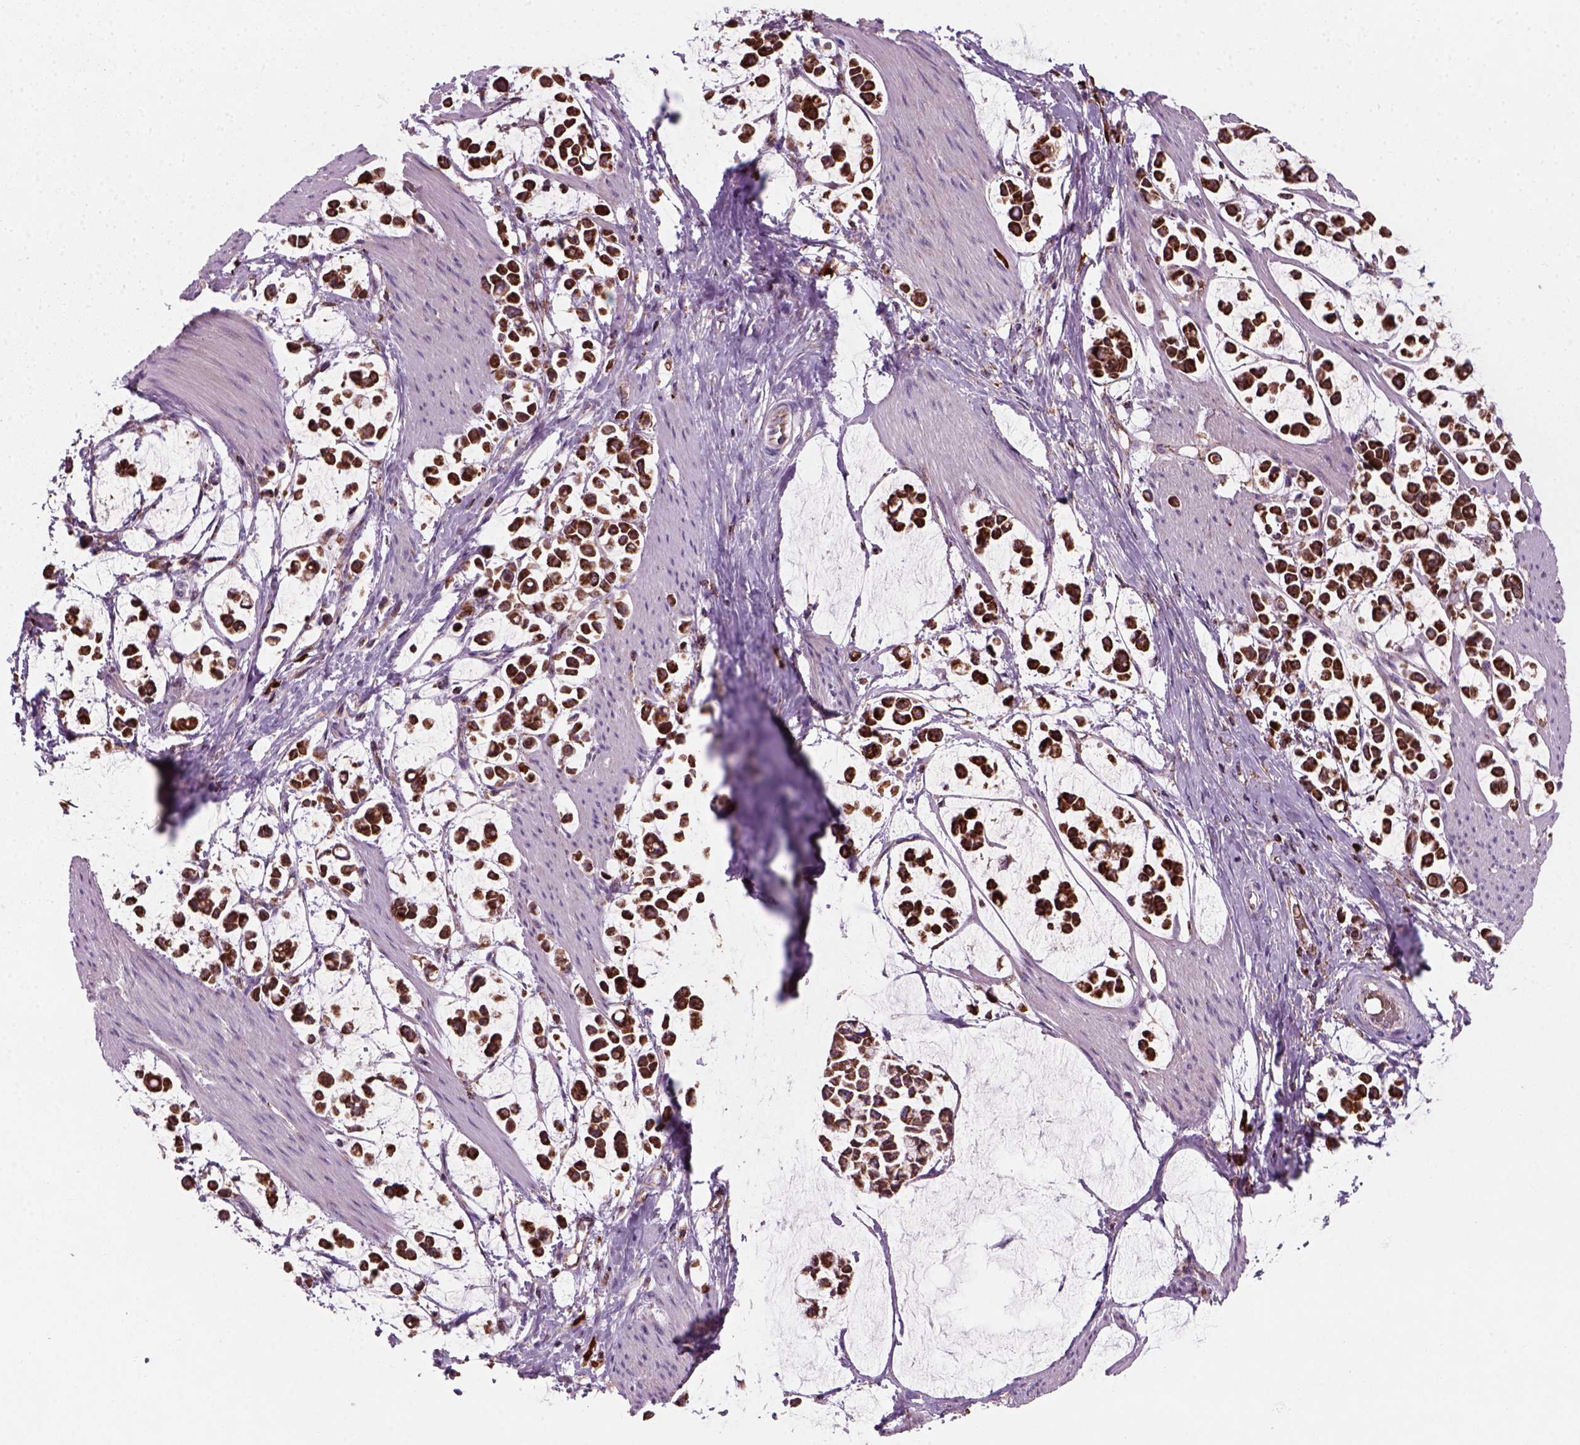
{"staining": {"intensity": "strong", "quantity": ">75%", "location": "cytoplasmic/membranous"}, "tissue": "stomach cancer", "cell_type": "Tumor cells", "image_type": "cancer", "snomed": [{"axis": "morphology", "description": "Adenocarcinoma, NOS"}, {"axis": "topography", "description": "Stomach"}], "caption": "Immunohistochemistry photomicrograph of stomach cancer (adenocarcinoma) stained for a protein (brown), which demonstrates high levels of strong cytoplasmic/membranous positivity in approximately >75% of tumor cells.", "gene": "NUDT16L1", "patient": {"sex": "male", "age": 82}}